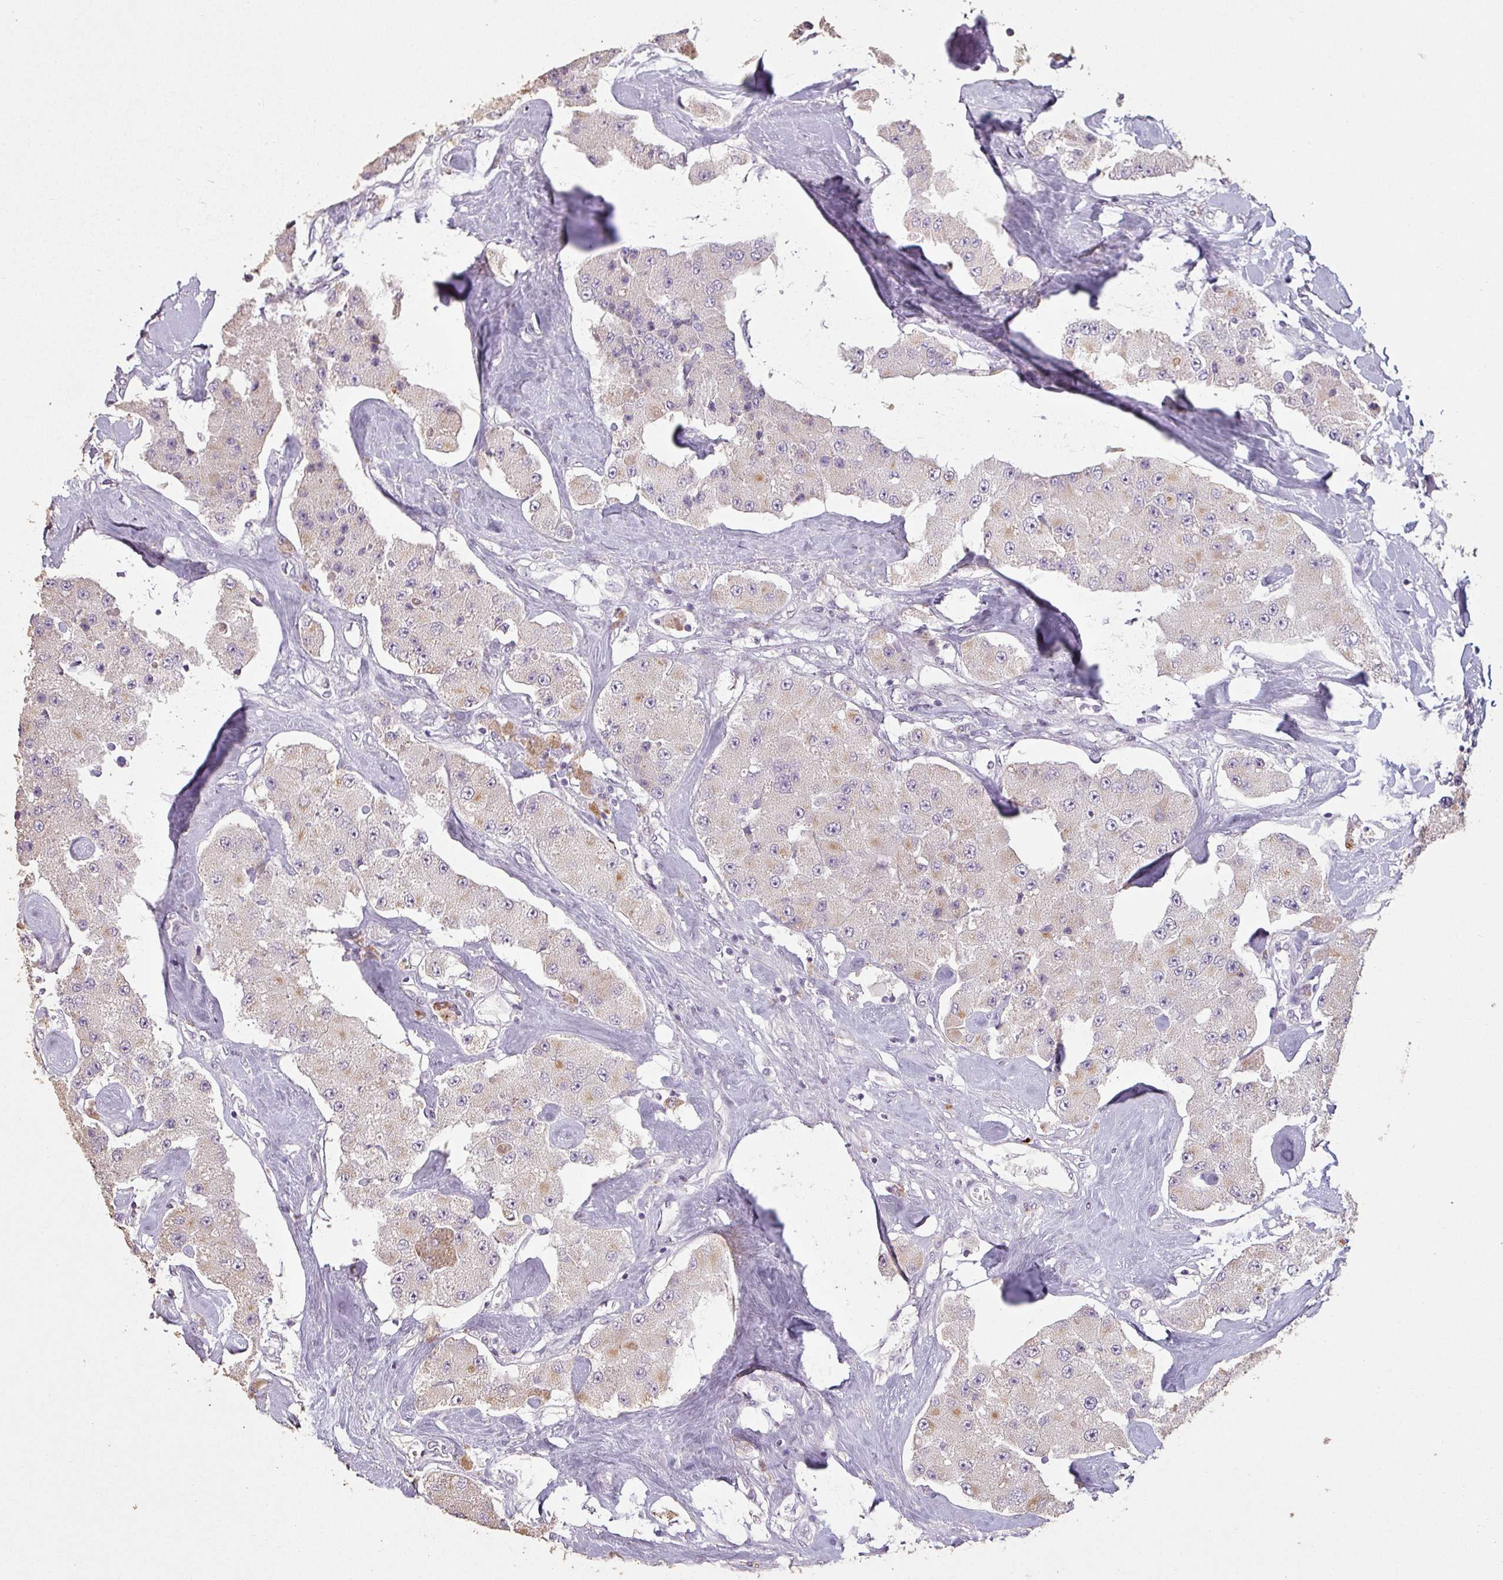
{"staining": {"intensity": "weak", "quantity": "<25%", "location": "cytoplasmic/membranous"}, "tissue": "carcinoid", "cell_type": "Tumor cells", "image_type": "cancer", "snomed": [{"axis": "morphology", "description": "Carcinoid, malignant, NOS"}, {"axis": "topography", "description": "Pancreas"}], "caption": "A high-resolution photomicrograph shows immunohistochemistry (IHC) staining of carcinoid (malignant), which demonstrates no significant staining in tumor cells.", "gene": "LYPLA1", "patient": {"sex": "male", "age": 41}}